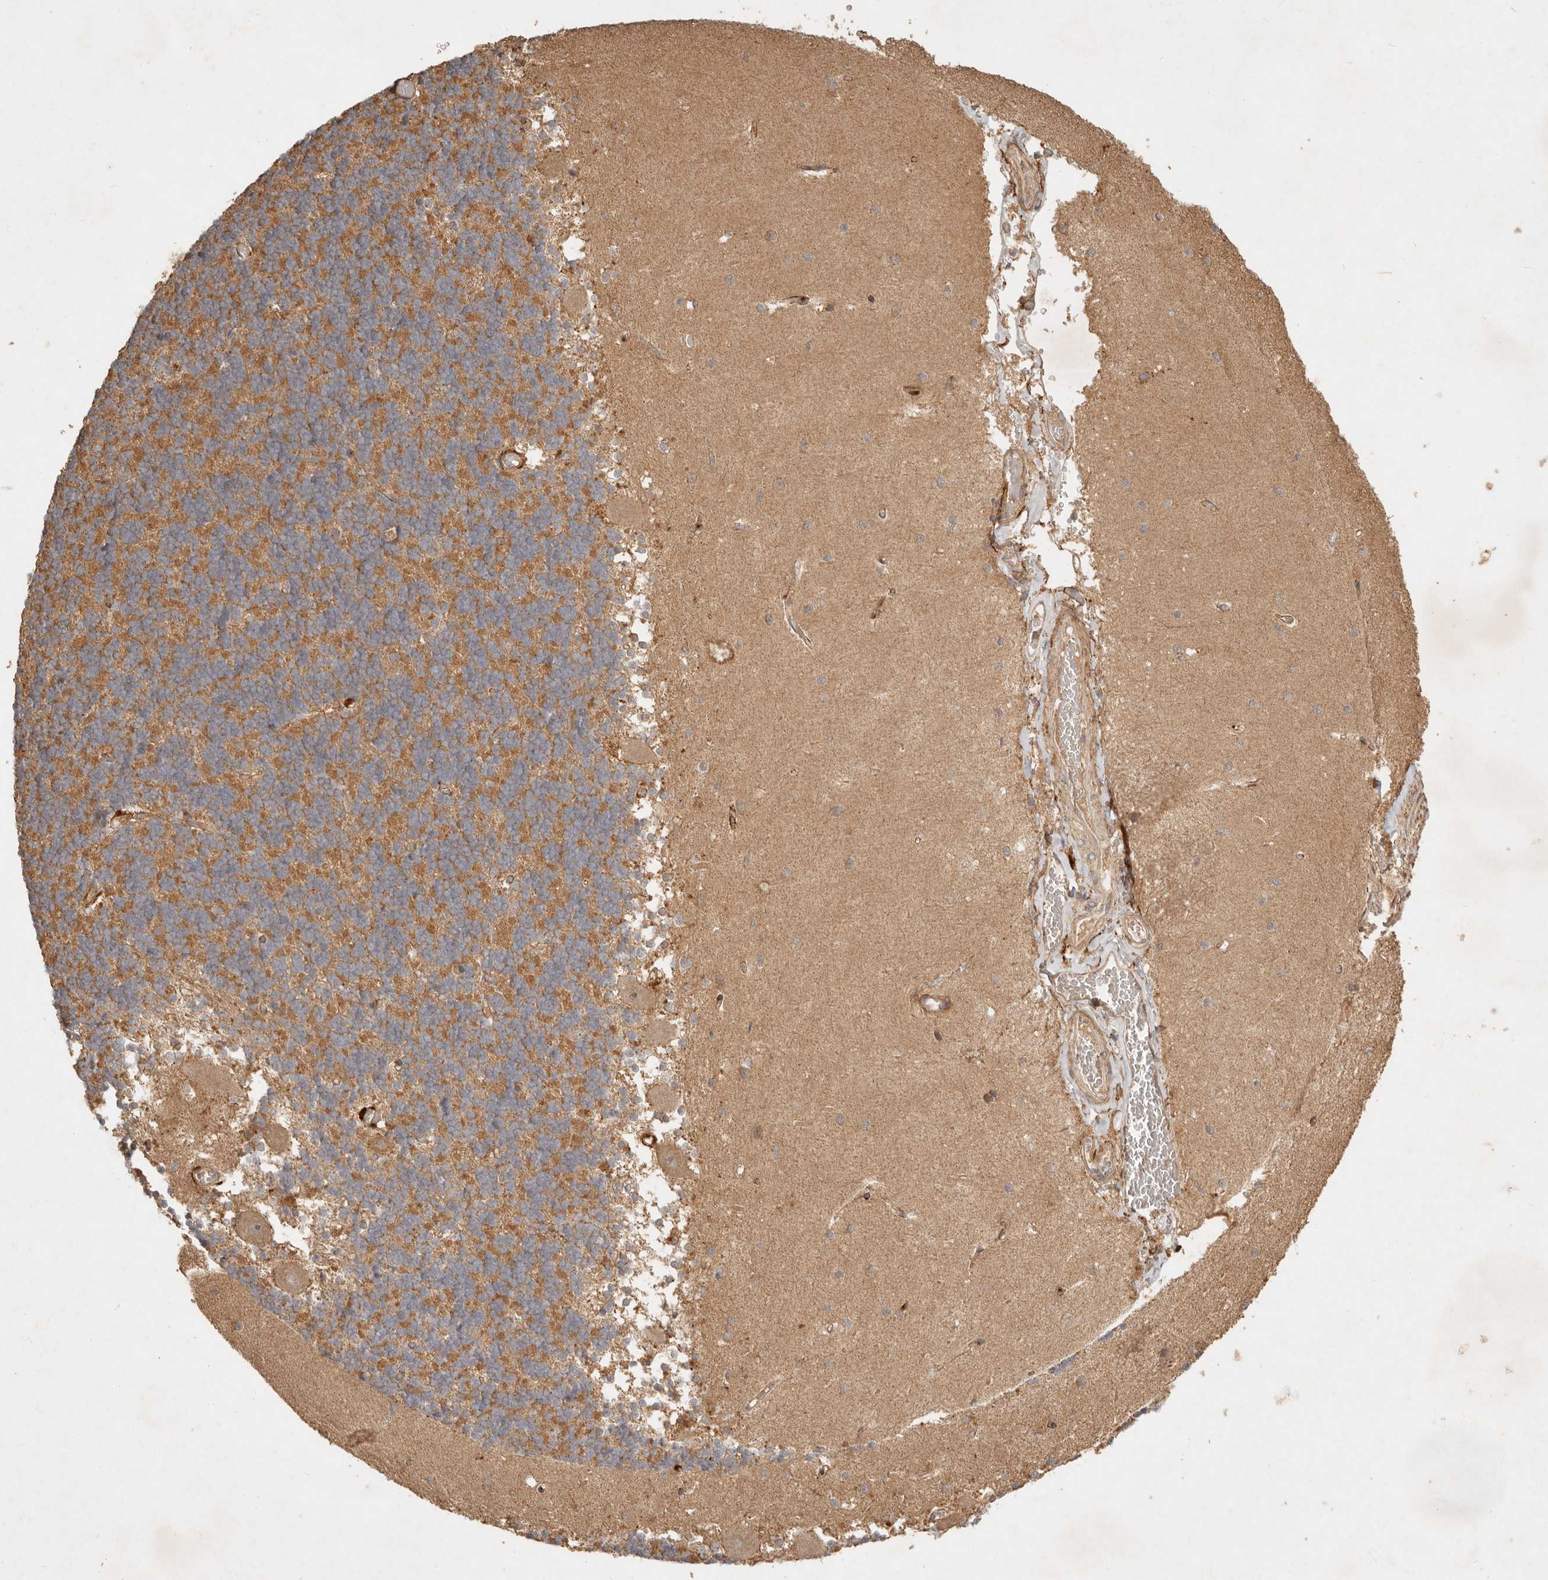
{"staining": {"intensity": "moderate", "quantity": ">75%", "location": "cytoplasmic/membranous"}, "tissue": "cerebellum", "cell_type": "Cells in granular layer", "image_type": "normal", "snomed": [{"axis": "morphology", "description": "Normal tissue, NOS"}, {"axis": "topography", "description": "Cerebellum"}], "caption": "The immunohistochemical stain labels moderate cytoplasmic/membranous expression in cells in granular layer of normal cerebellum.", "gene": "CLEC4C", "patient": {"sex": "male", "age": 37}}